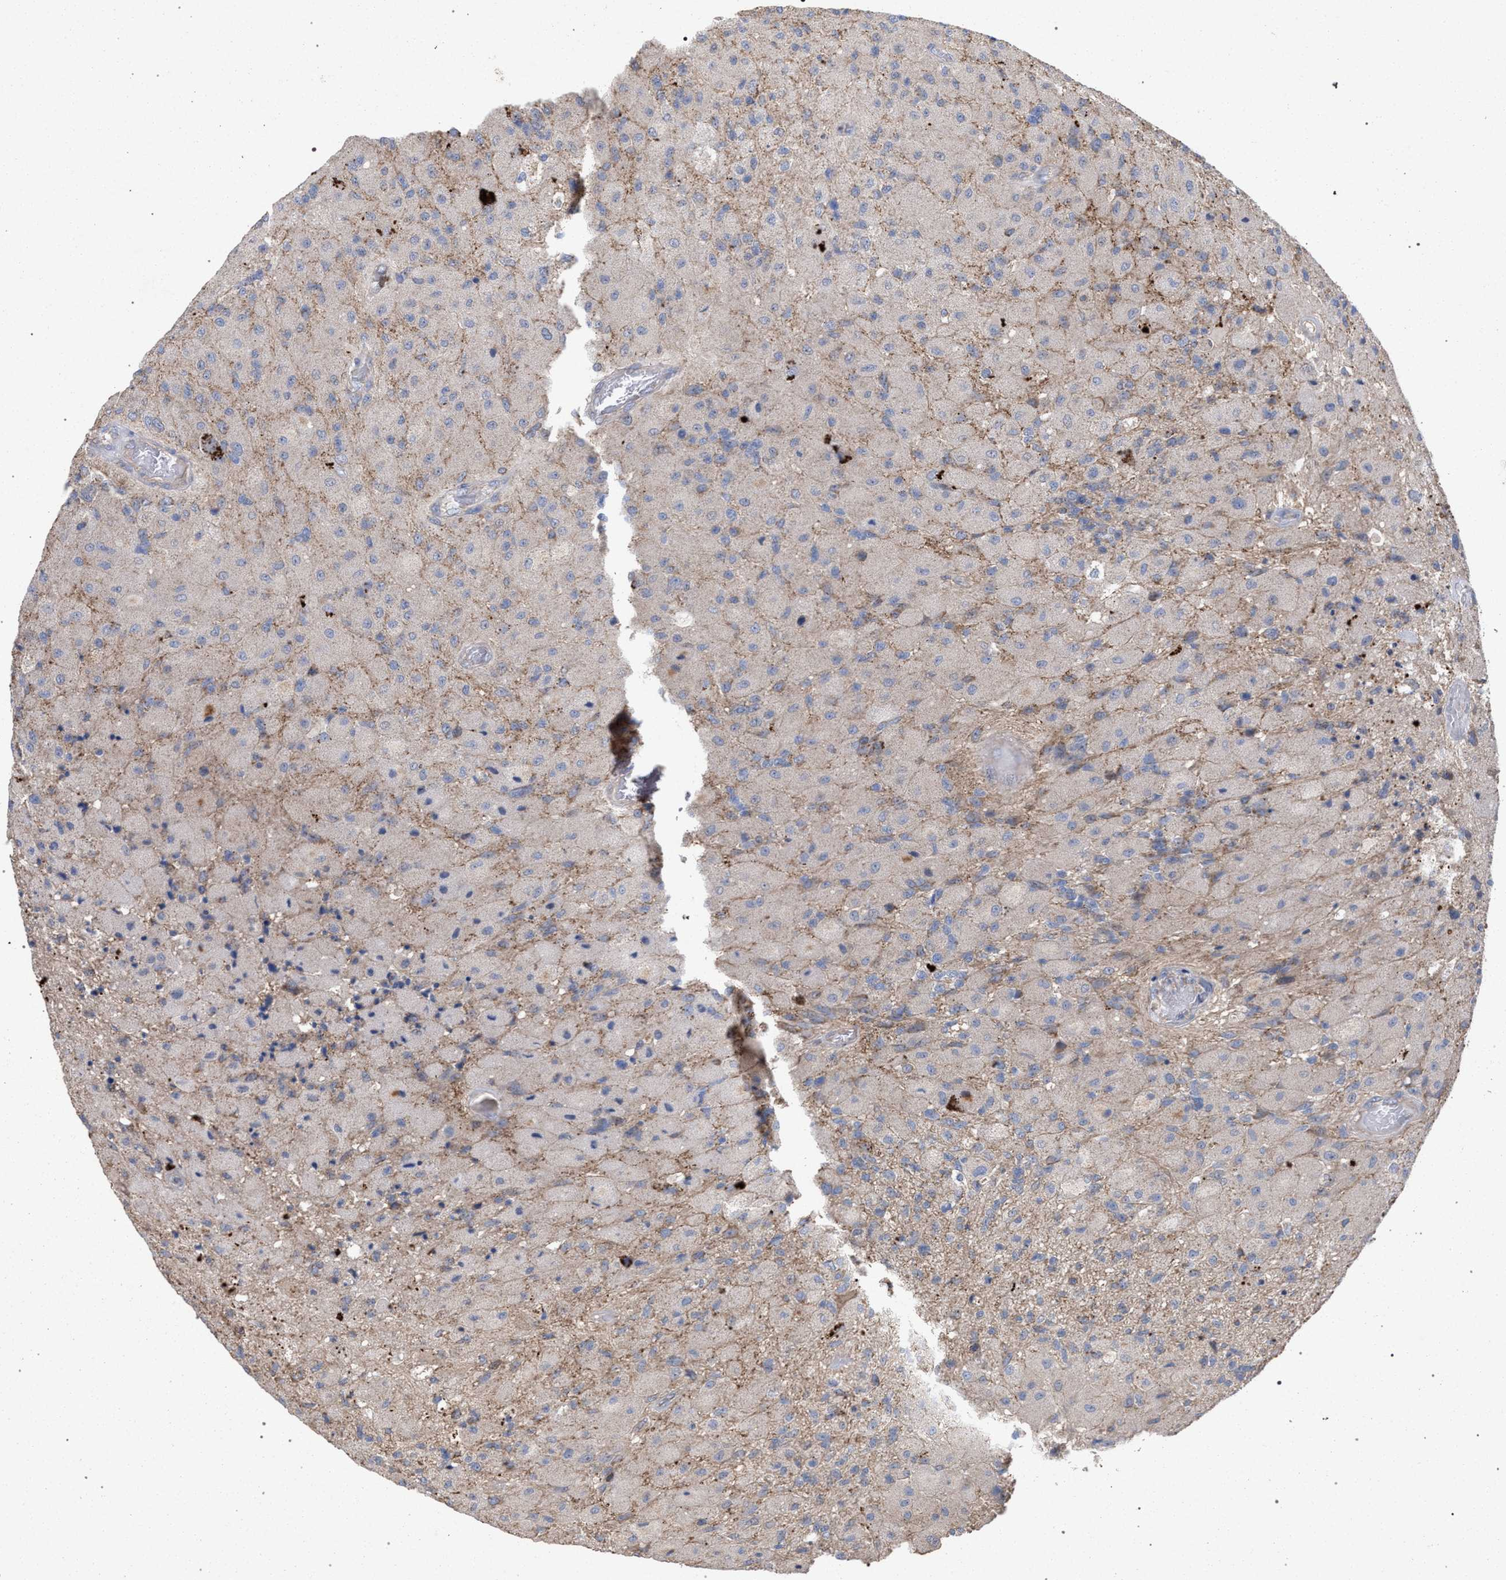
{"staining": {"intensity": "negative", "quantity": "none", "location": "none"}, "tissue": "glioma", "cell_type": "Tumor cells", "image_type": "cancer", "snomed": [{"axis": "morphology", "description": "Normal tissue, NOS"}, {"axis": "morphology", "description": "Glioma, malignant, High grade"}, {"axis": "topography", "description": "Cerebral cortex"}], "caption": "Immunohistochemistry (IHC) image of neoplastic tissue: human glioma stained with DAB (3,3'-diaminobenzidine) demonstrates no significant protein positivity in tumor cells. The staining was performed using DAB to visualize the protein expression in brown, while the nuclei were stained in blue with hematoxylin (Magnification: 20x).", "gene": "BCL2L12", "patient": {"sex": "male", "age": 77}}